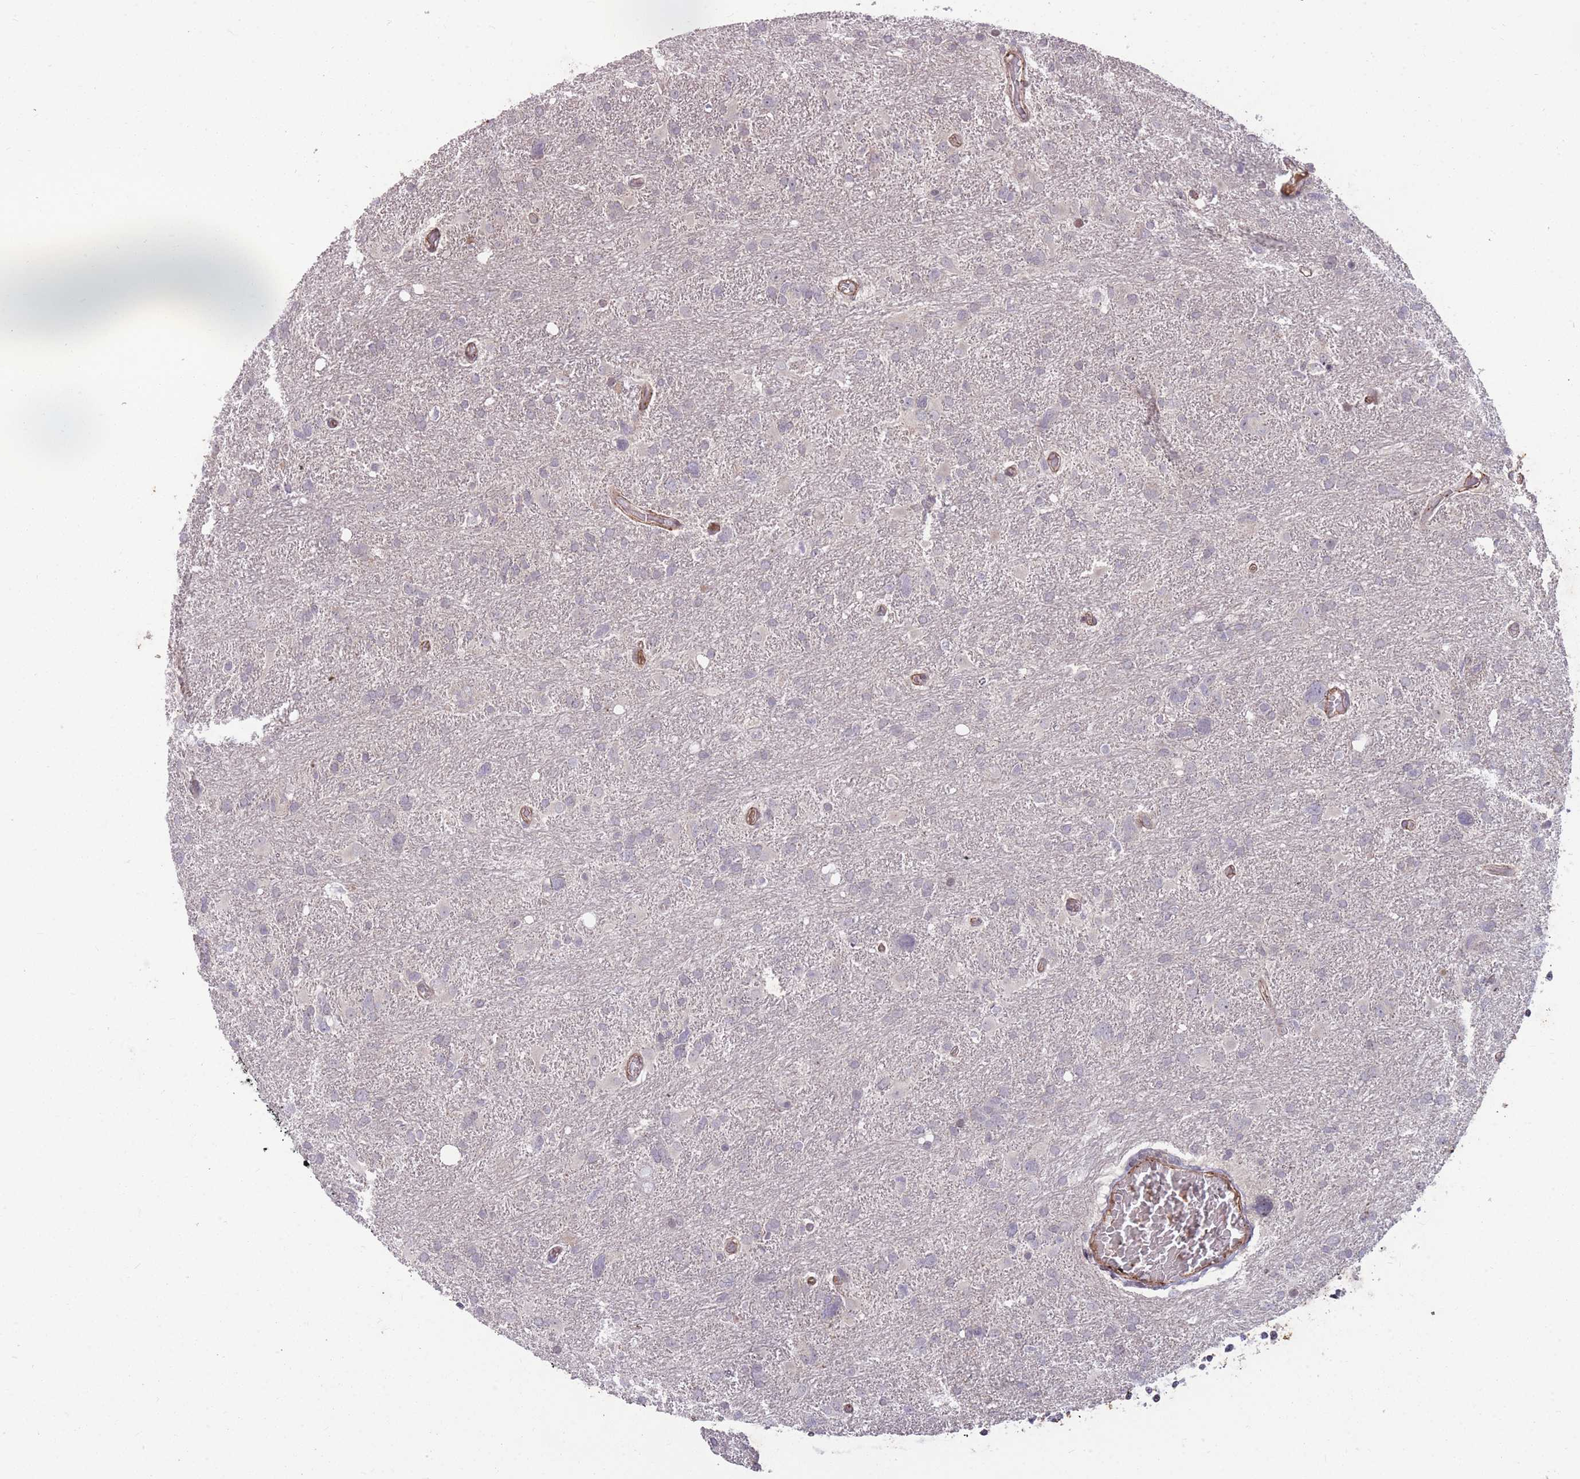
{"staining": {"intensity": "negative", "quantity": "none", "location": "none"}, "tissue": "glioma", "cell_type": "Tumor cells", "image_type": "cancer", "snomed": [{"axis": "morphology", "description": "Glioma, malignant, High grade"}, {"axis": "topography", "description": "Brain"}], "caption": "Protein analysis of glioma demonstrates no significant expression in tumor cells. The staining is performed using DAB brown chromogen with nuclei counter-stained in using hematoxylin.", "gene": "GGT5", "patient": {"sex": "male", "age": 61}}